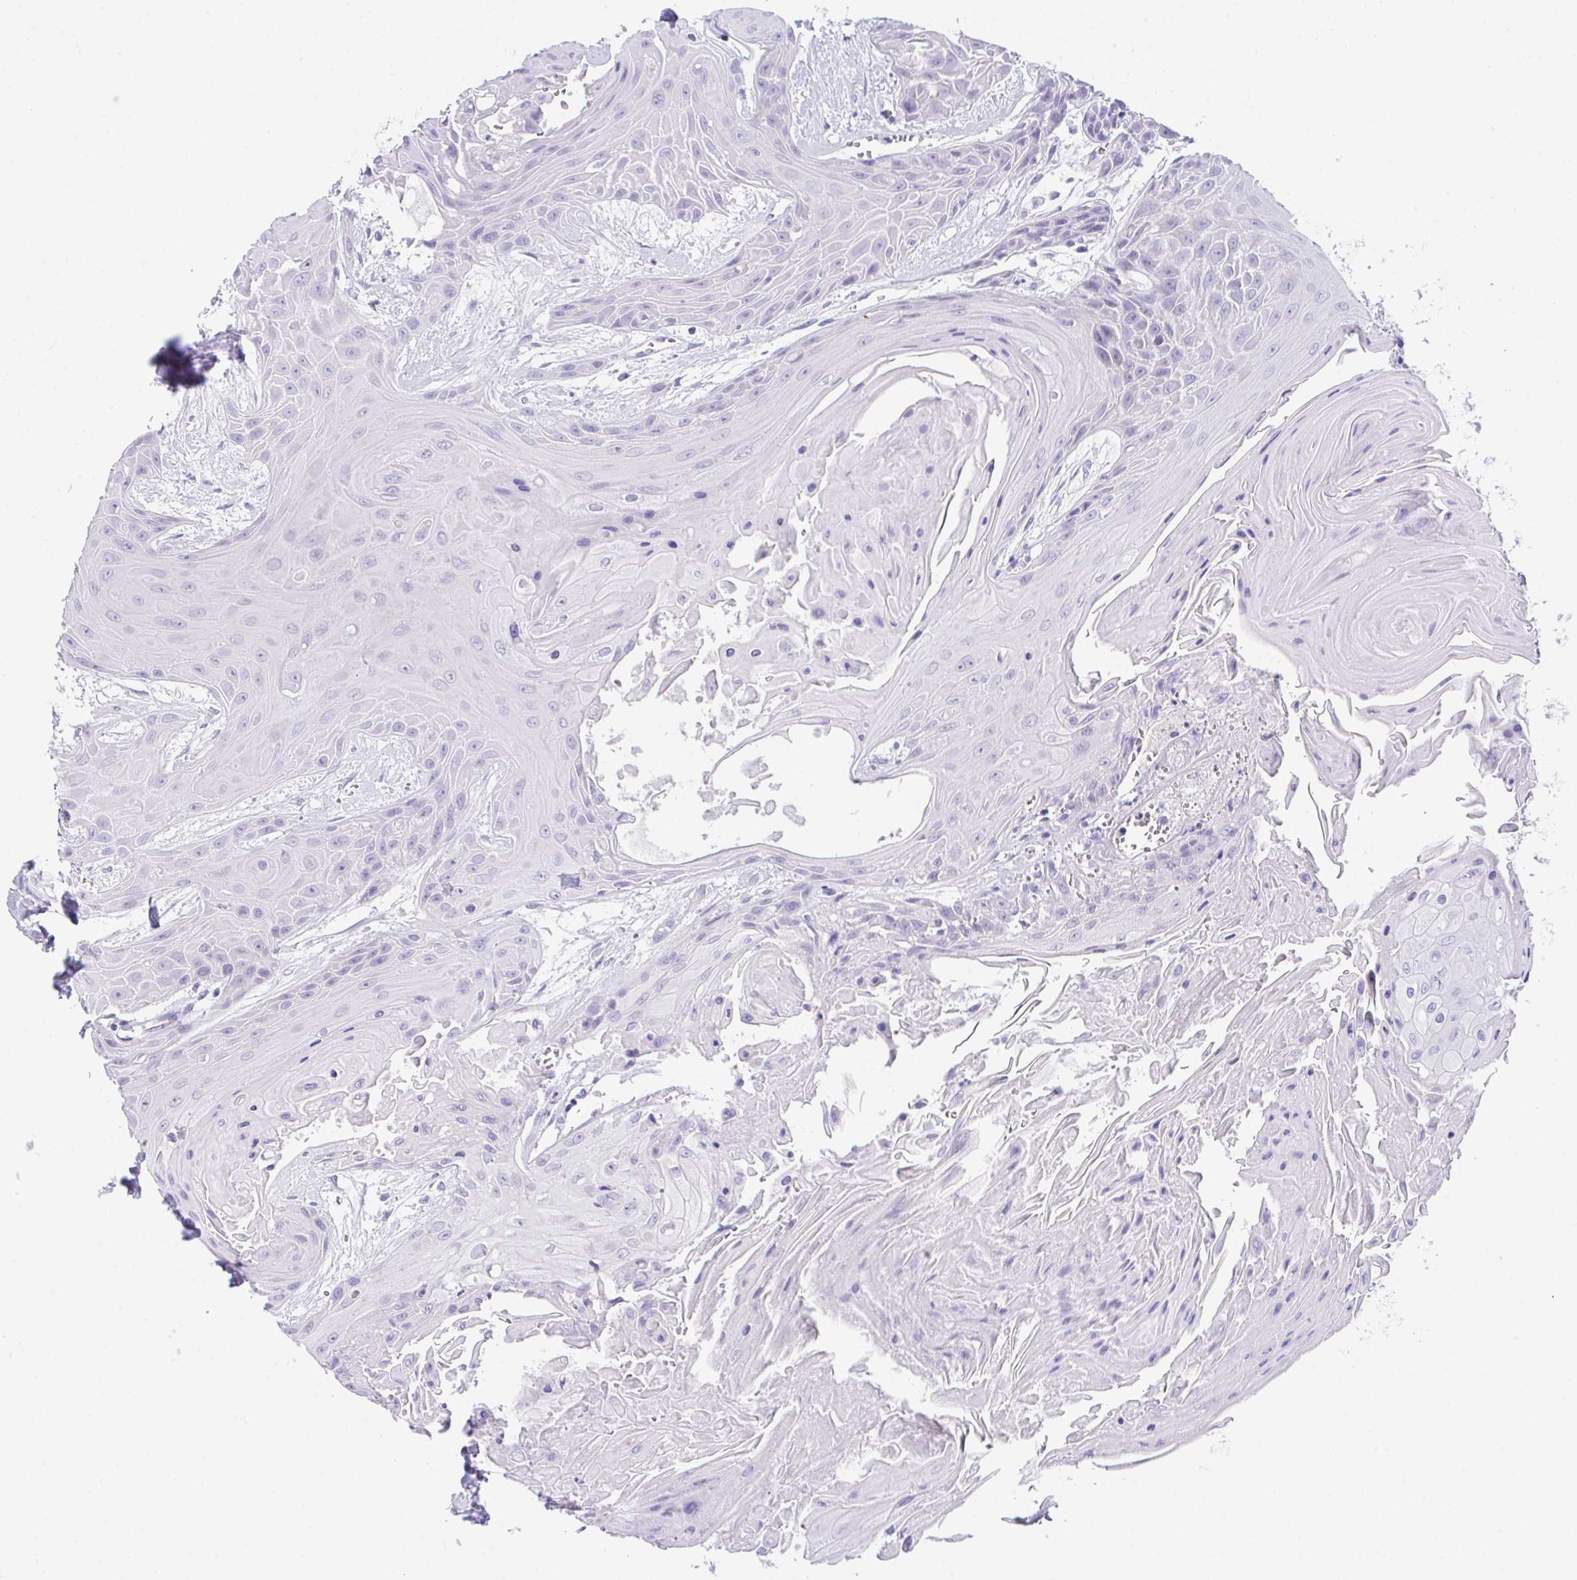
{"staining": {"intensity": "negative", "quantity": "none", "location": "none"}, "tissue": "head and neck cancer", "cell_type": "Tumor cells", "image_type": "cancer", "snomed": [{"axis": "morphology", "description": "Squamous cell carcinoma, NOS"}, {"axis": "topography", "description": "Head-Neck"}], "caption": "Tumor cells show no significant positivity in head and neck cancer (squamous cell carcinoma). (IHC, brightfield microscopy, high magnification).", "gene": "HACD4", "patient": {"sex": "female", "age": 73}}